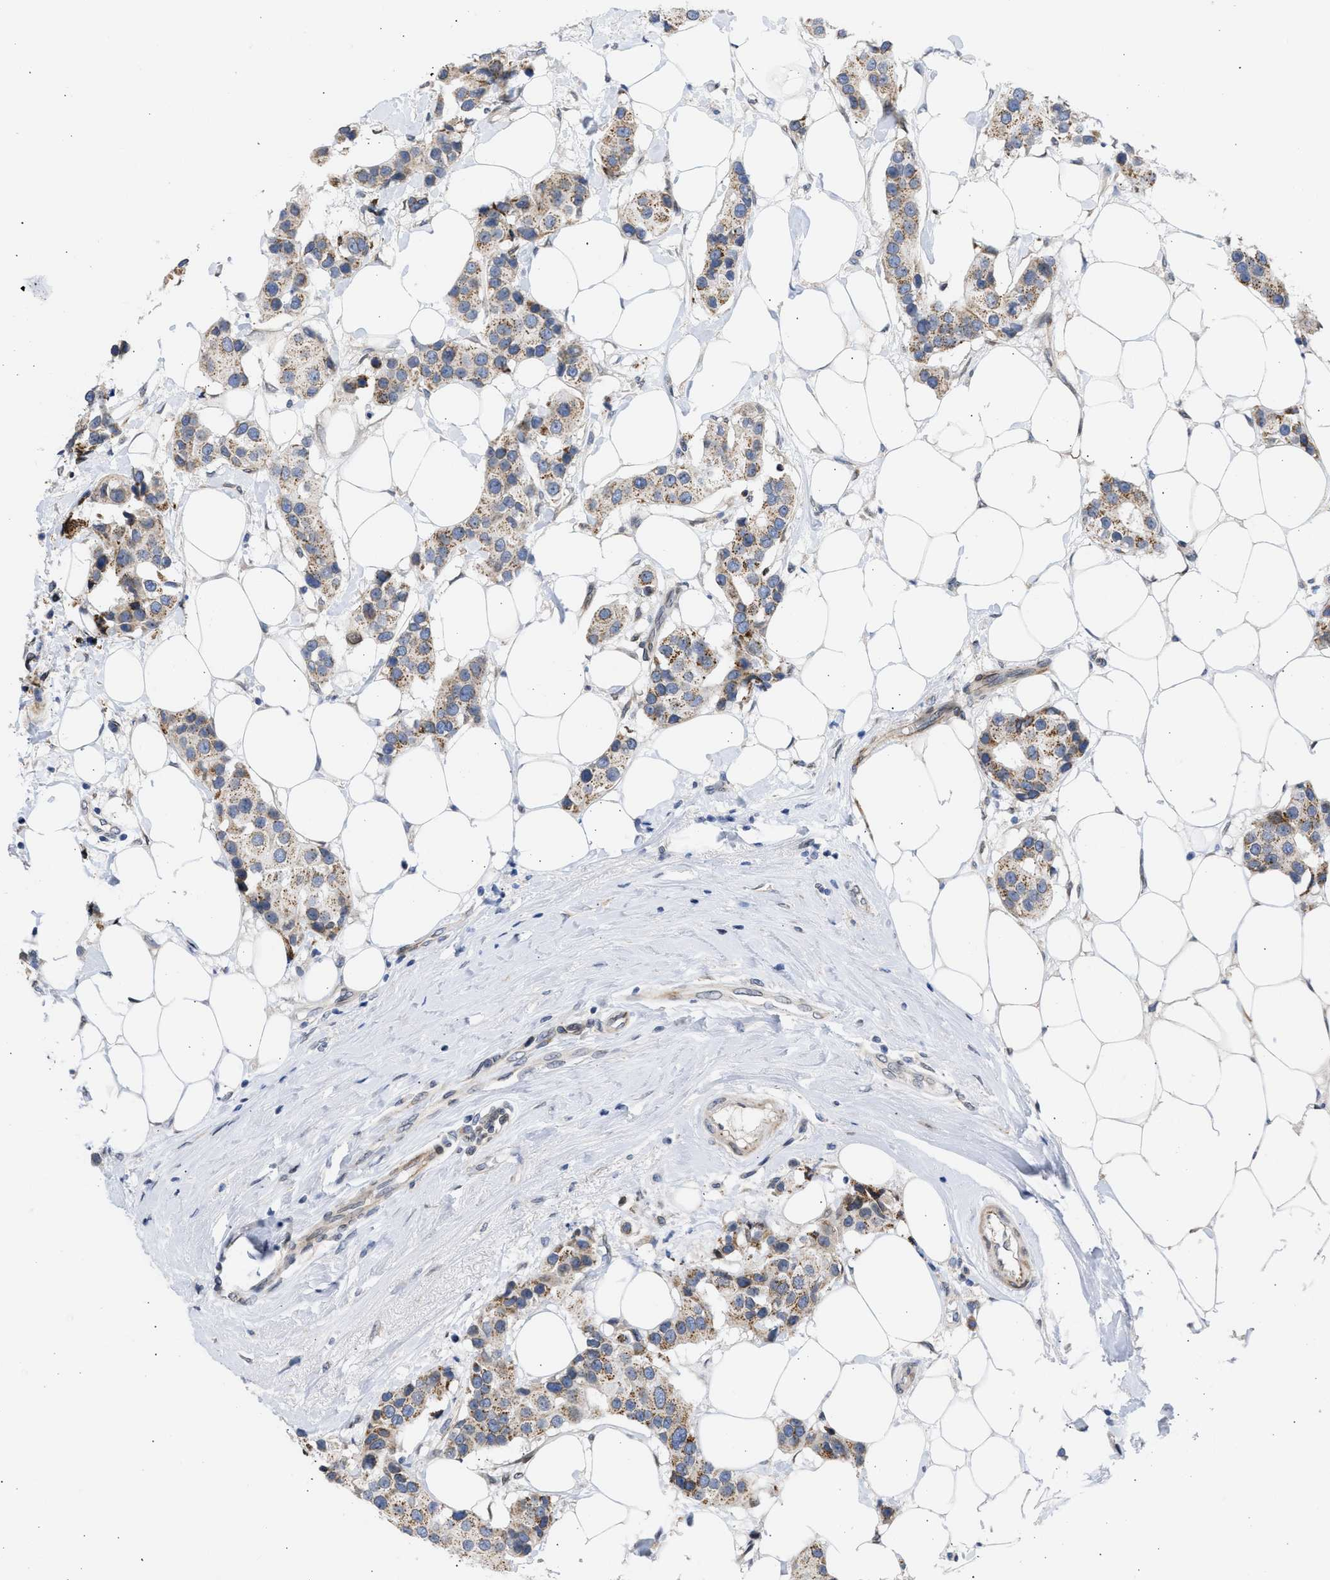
{"staining": {"intensity": "moderate", "quantity": ">75%", "location": "cytoplasmic/membranous"}, "tissue": "breast cancer", "cell_type": "Tumor cells", "image_type": "cancer", "snomed": [{"axis": "morphology", "description": "Normal tissue, NOS"}, {"axis": "morphology", "description": "Duct carcinoma"}, {"axis": "topography", "description": "Breast"}], "caption": "Tumor cells demonstrate medium levels of moderate cytoplasmic/membranous expression in about >75% of cells in intraductal carcinoma (breast). Using DAB (brown) and hematoxylin (blue) stains, captured at high magnification using brightfield microscopy.", "gene": "NUP35", "patient": {"sex": "female", "age": 39}}